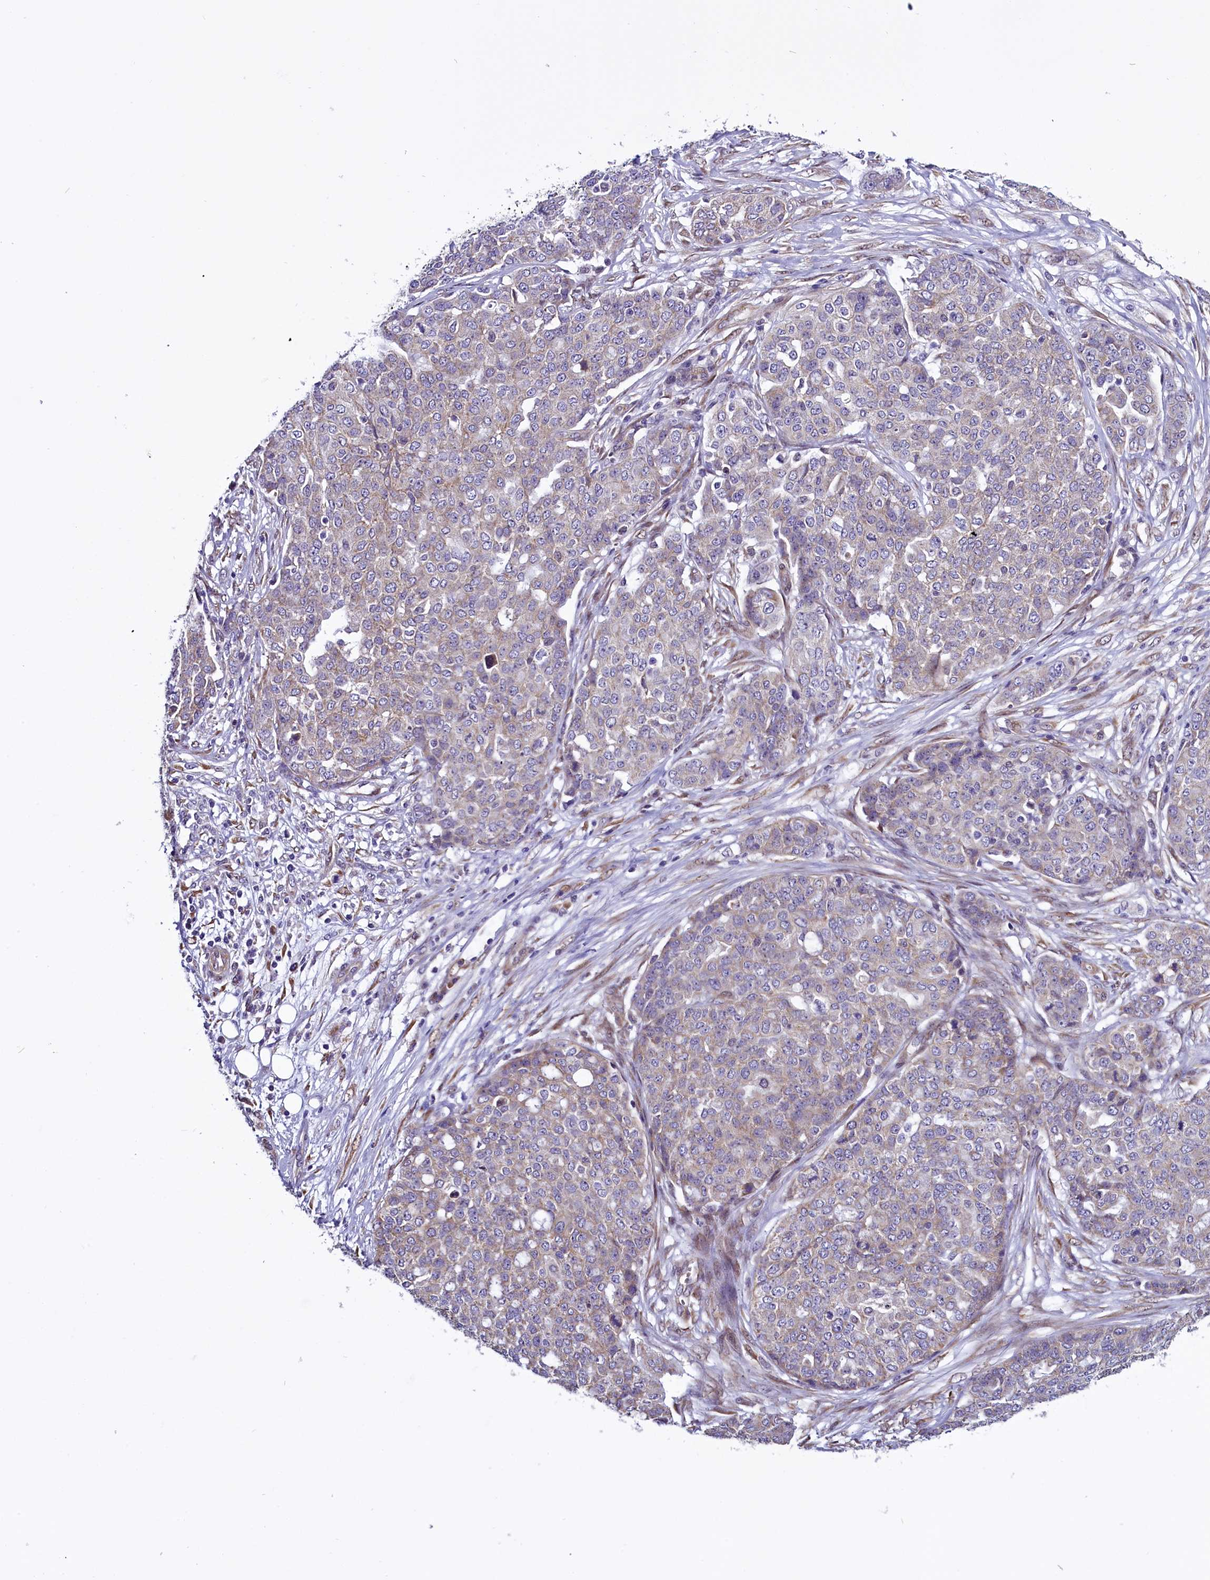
{"staining": {"intensity": "negative", "quantity": "none", "location": "none"}, "tissue": "ovarian cancer", "cell_type": "Tumor cells", "image_type": "cancer", "snomed": [{"axis": "morphology", "description": "Cystadenocarcinoma, serous, NOS"}, {"axis": "topography", "description": "Soft tissue"}, {"axis": "topography", "description": "Ovary"}], "caption": "The photomicrograph shows no staining of tumor cells in serous cystadenocarcinoma (ovarian).", "gene": "UACA", "patient": {"sex": "female", "age": 57}}